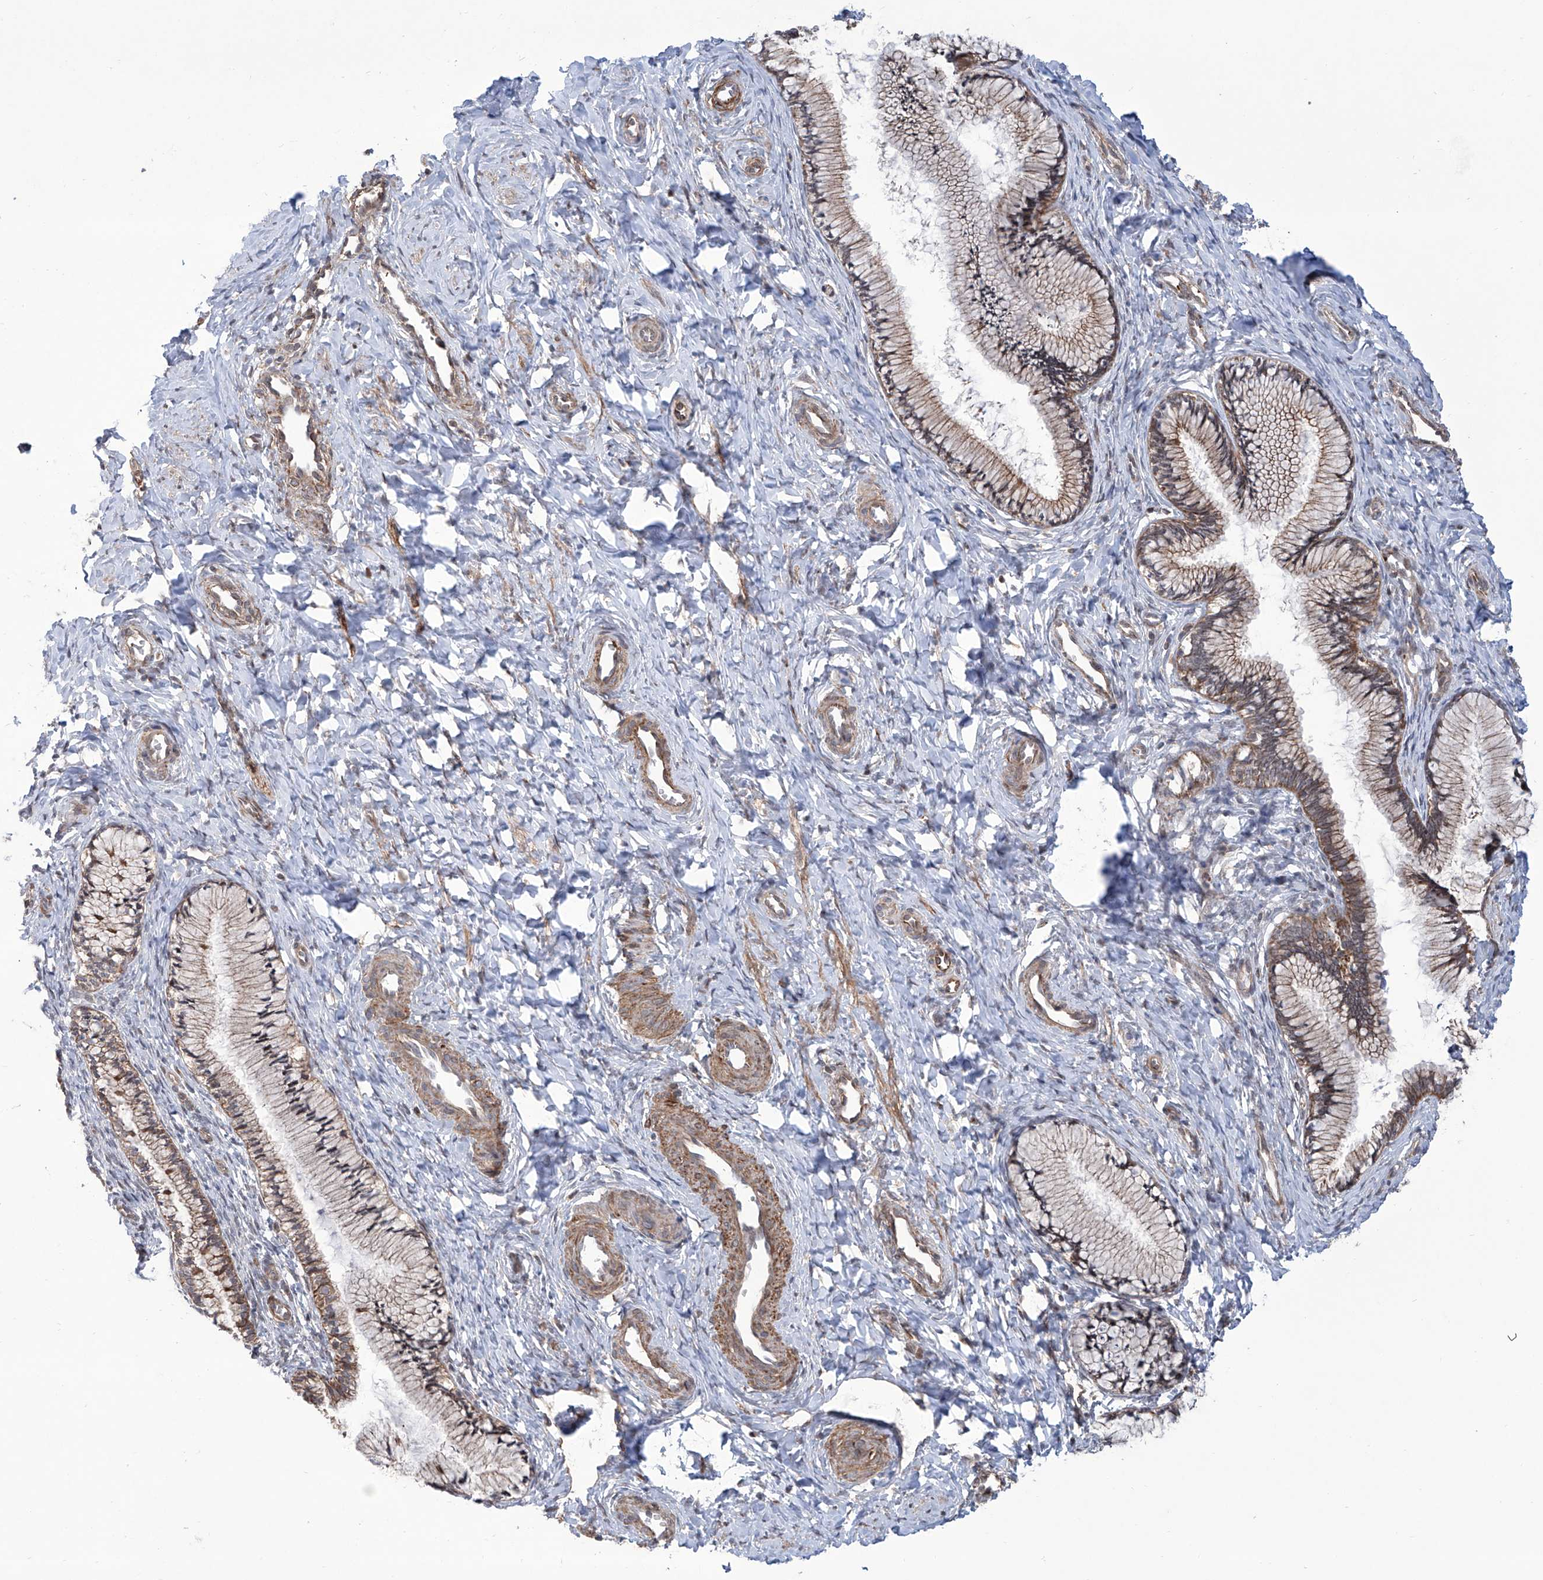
{"staining": {"intensity": "moderate", "quantity": ">75%", "location": "cytoplasmic/membranous"}, "tissue": "cervix", "cell_type": "Glandular cells", "image_type": "normal", "snomed": [{"axis": "morphology", "description": "Normal tissue, NOS"}, {"axis": "topography", "description": "Cervix"}], "caption": "IHC of normal human cervix shows medium levels of moderate cytoplasmic/membranous positivity in about >75% of glandular cells. The staining was performed using DAB to visualize the protein expression in brown, while the nuclei were stained in blue with hematoxylin (Magnification: 20x).", "gene": "APAF1", "patient": {"sex": "female", "age": 27}}